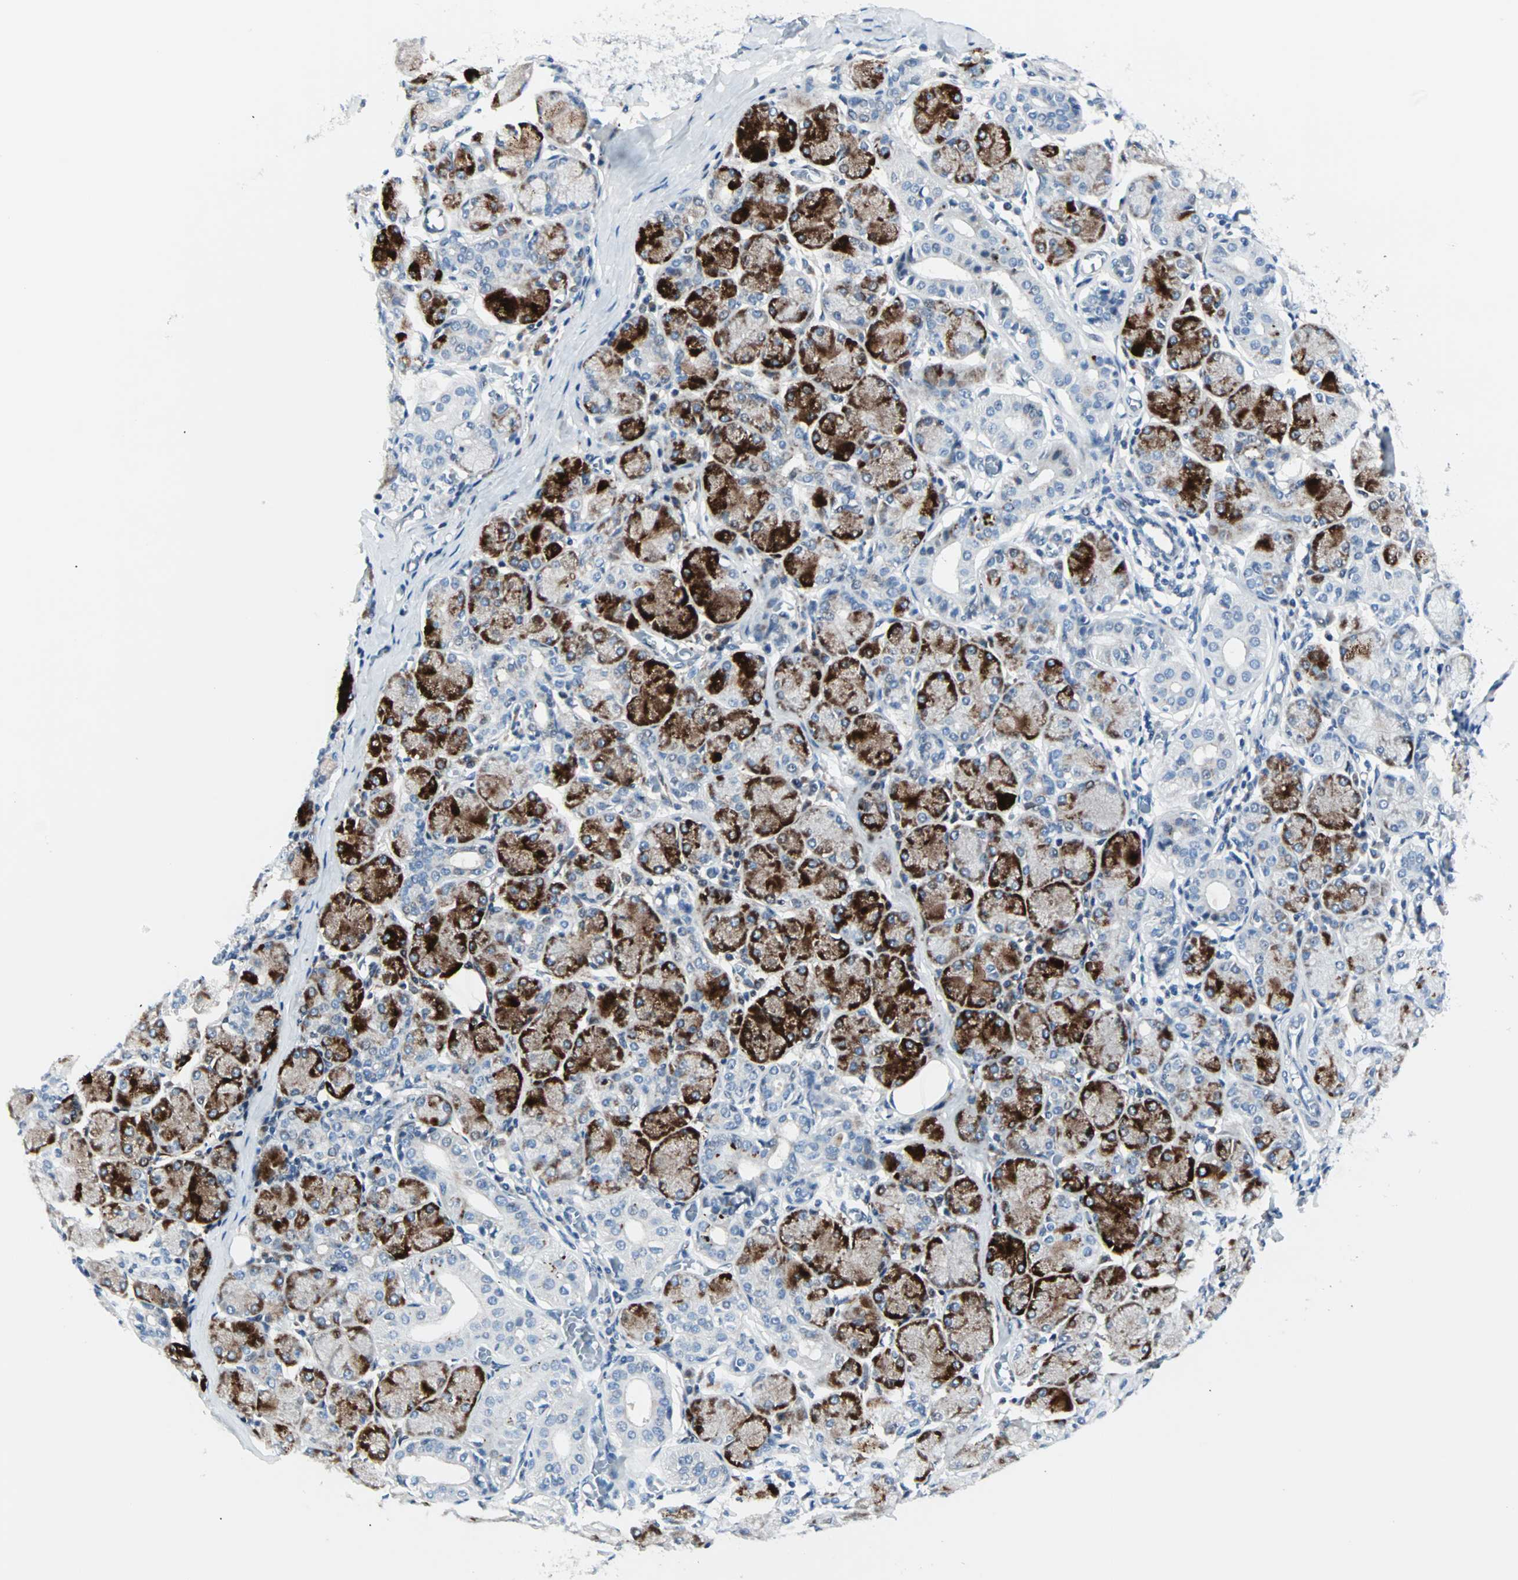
{"staining": {"intensity": "strong", "quantity": "25%-75%", "location": "cytoplasmic/membranous"}, "tissue": "salivary gland", "cell_type": "Glandular cells", "image_type": "normal", "snomed": [{"axis": "morphology", "description": "Normal tissue, NOS"}, {"axis": "topography", "description": "Salivary gland"}], "caption": "Immunohistochemical staining of unremarkable human salivary gland reveals strong cytoplasmic/membranous protein expression in about 25%-75% of glandular cells.", "gene": "NEFH", "patient": {"sex": "female", "age": 24}}